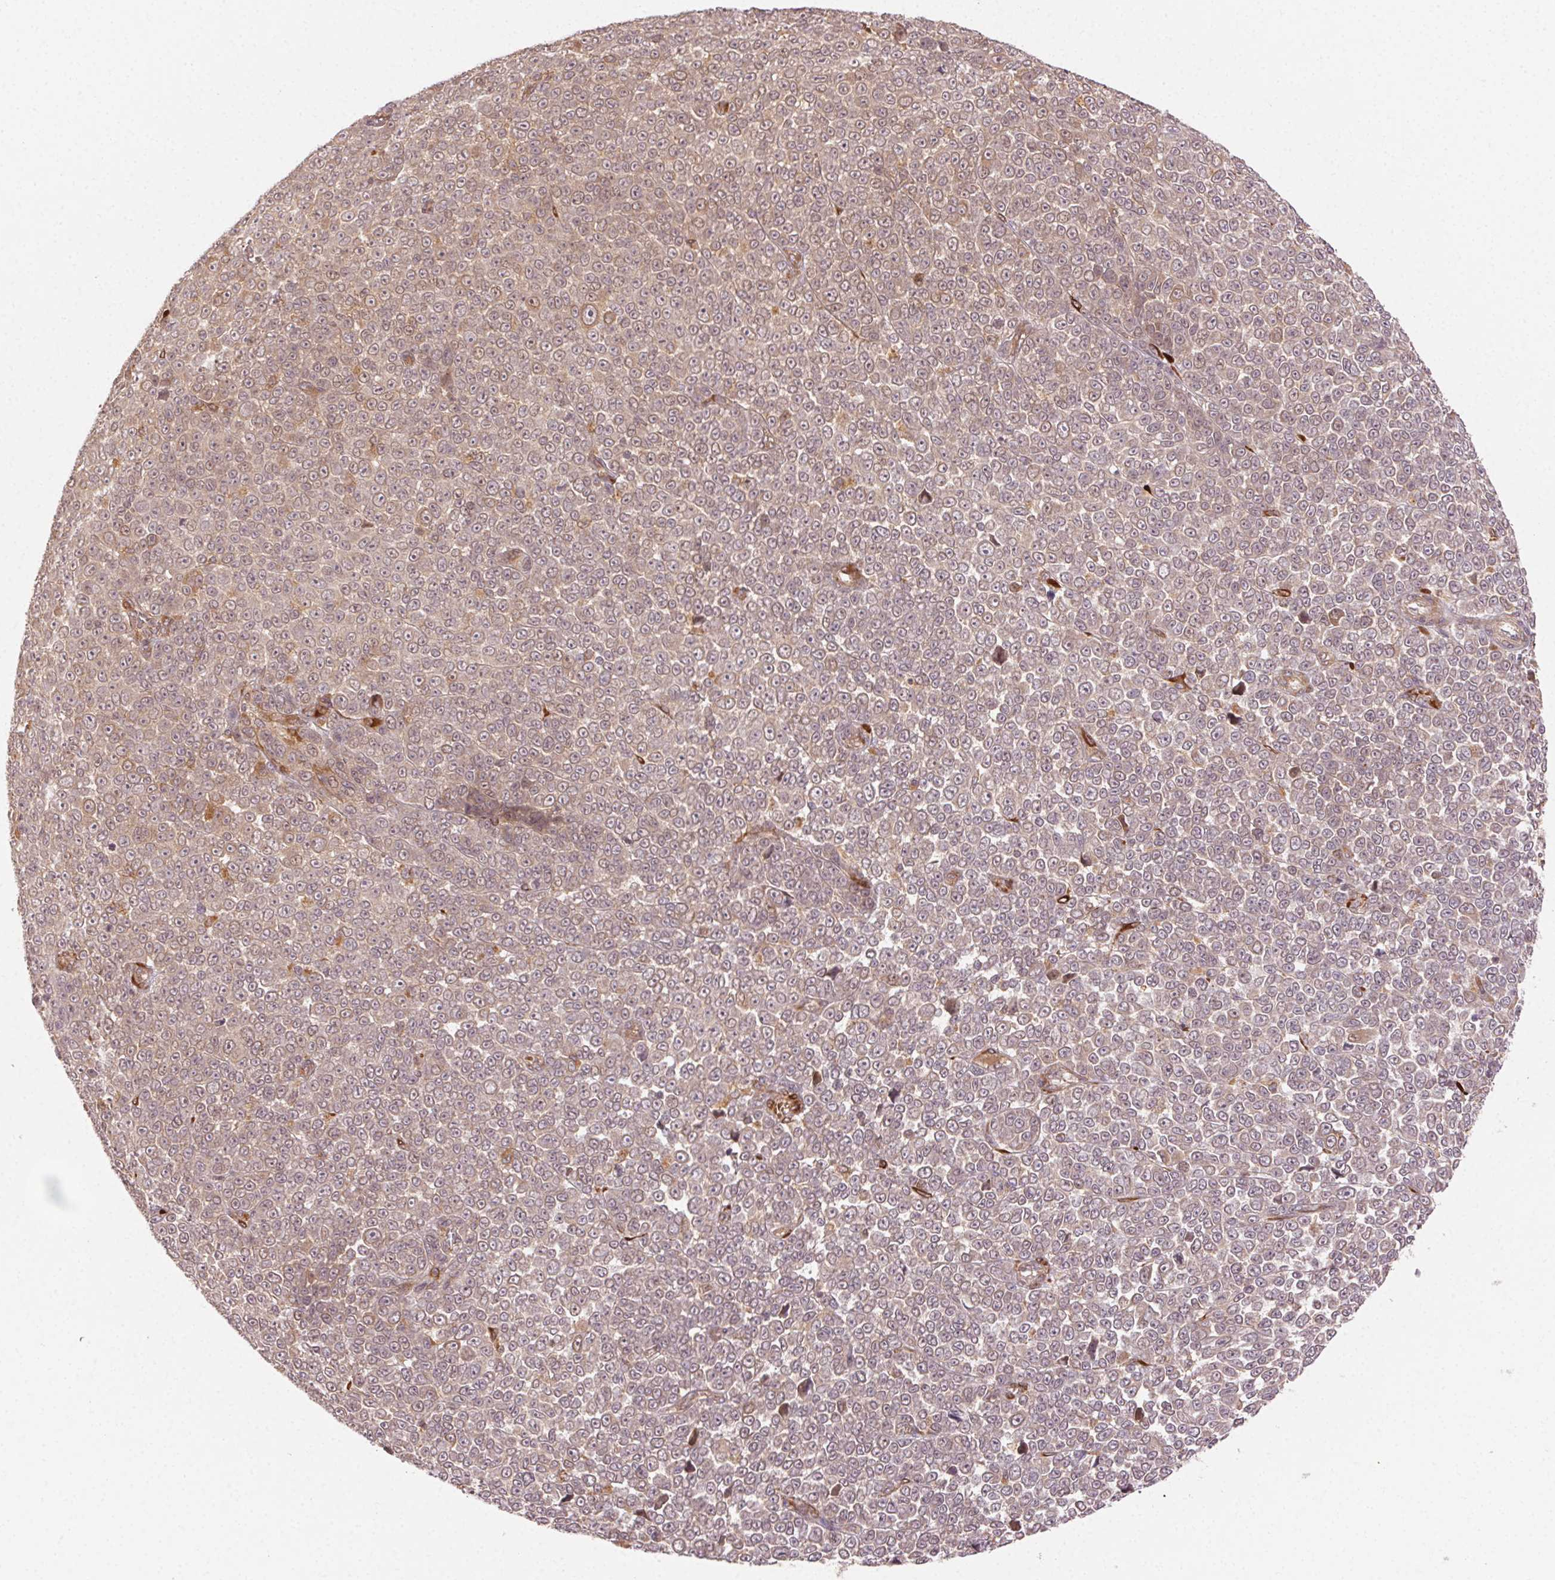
{"staining": {"intensity": "weak", "quantity": ">75%", "location": "cytoplasmic/membranous"}, "tissue": "melanoma", "cell_type": "Tumor cells", "image_type": "cancer", "snomed": [{"axis": "morphology", "description": "Malignant melanoma, NOS"}, {"axis": "topography", "description": "Skin"}], "caption": "DAB (3,3'-diaminobenzidine) immunohistochemical staining of melanoma demonstrates weak cytoplasmic/membranous protein positivity in approximately >75% of tumor cells.", "gene": "KLHL15", "patient": {"sex": "female", "age": 95}}